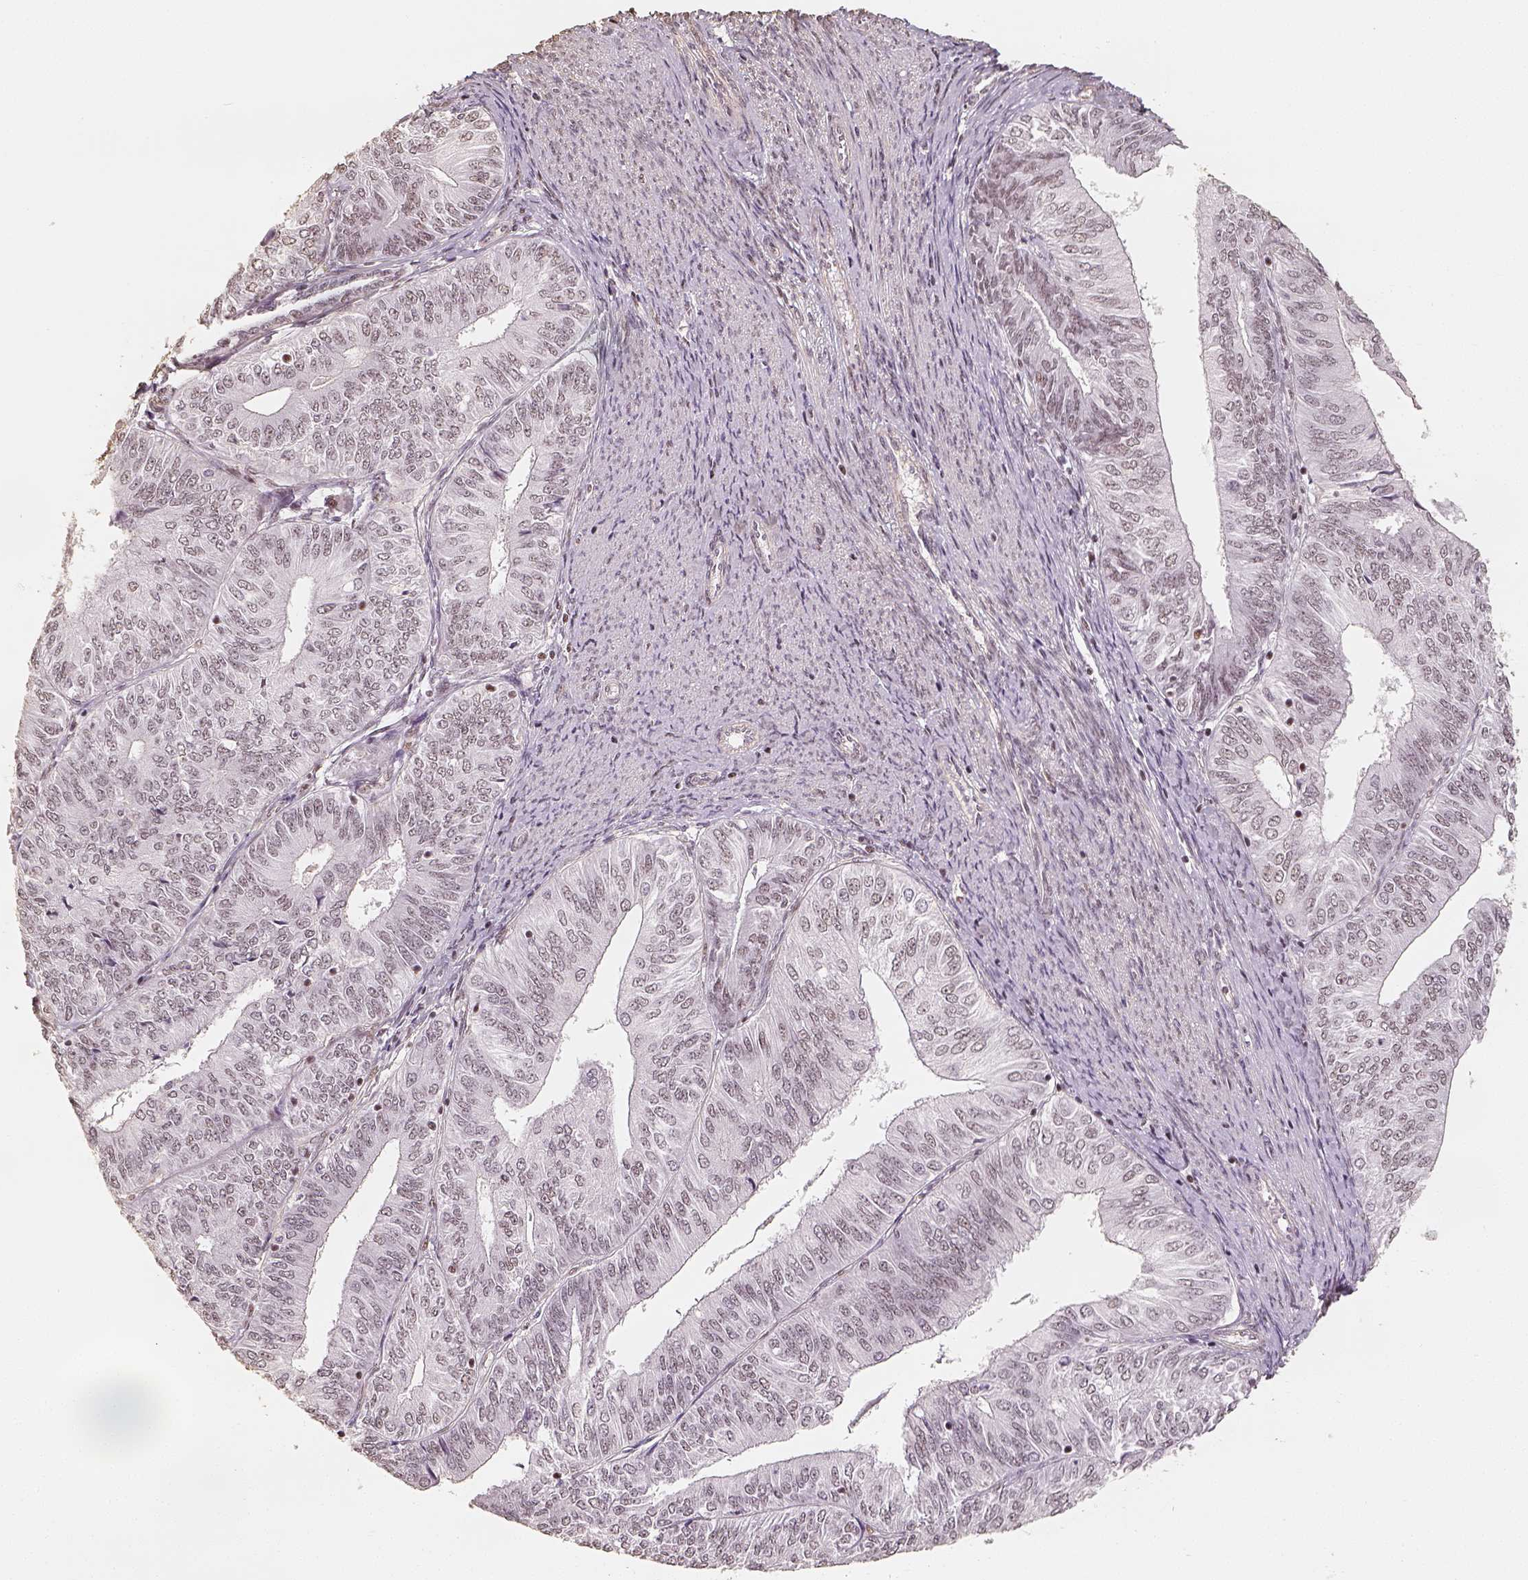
{"staining": {"intensity": "weak", "quantity": "25%-75%", "location": "nuclear"}, "tissue": "endometrial cancer", "cell_type": "Tumor cells", "image_type": "cancer", "snomed": [{"axis": "morphology", "description": "Adenocarcinoma, NOS"}, {"axis": "topography", "description": "Endometrium"}], "caption": "Protein expression analysis of human endometrial cancer (adenocarcinoma) reveals weak nuclear positivity in approximately 25%-75% of tumor cells.", "gene": "HDAC1", "patient": {"sex": "female", "age": 58}}